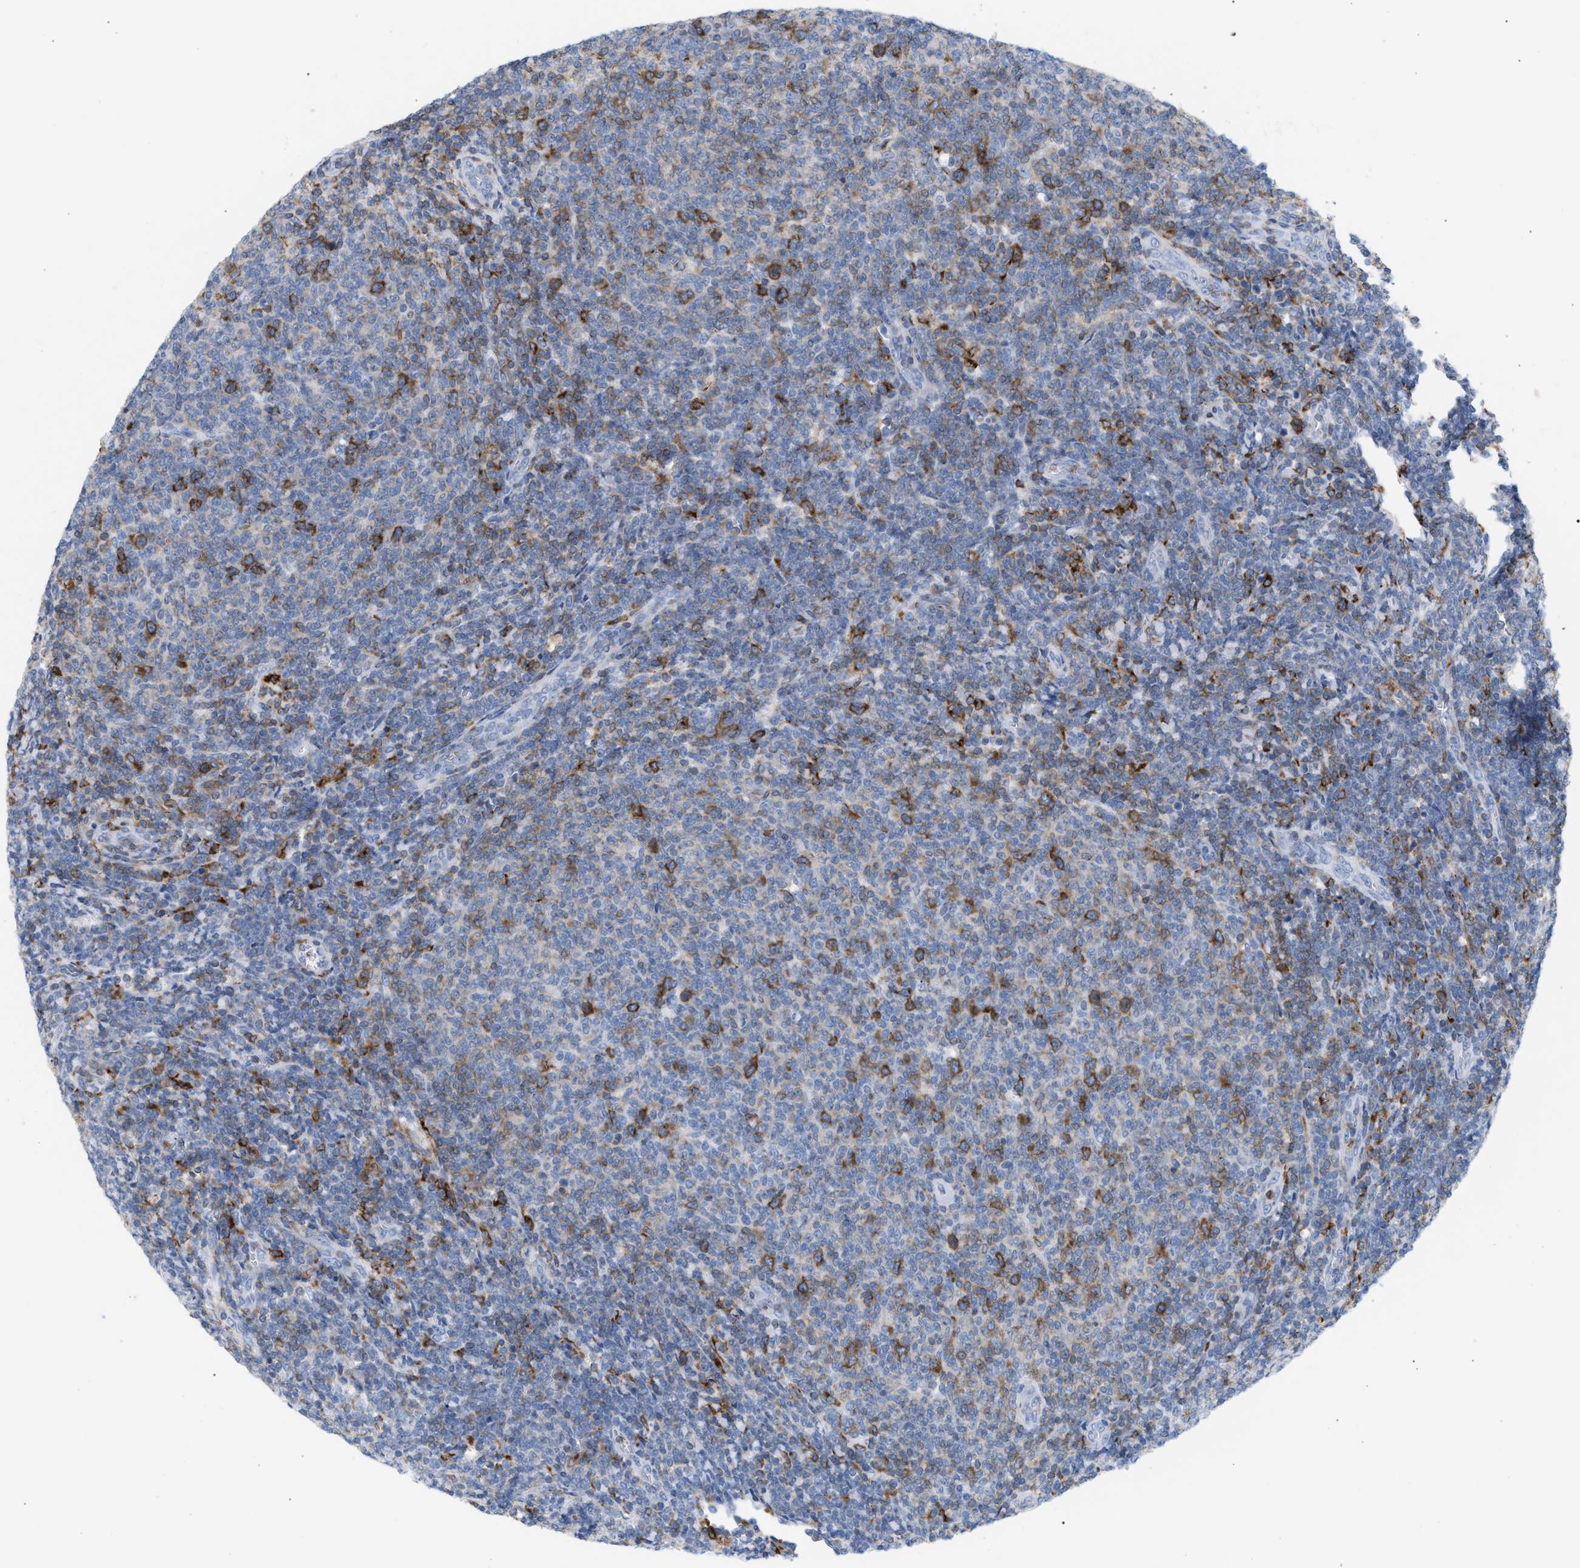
{"staining": {"intensity": "moderate", "quantity": "<25%", "location": "cytoplasmic/membranous"}, "tissue": "lymphoma", "cell_type": "Tumor cells", "image_type": "cancer", "snomed": [{"axis": "morphology", "description": "Malignant lymphoma, non-Hodgkin's type, Low grade"}, {"axis": "topography", "description": "Lymph node"}], "caption": "Lymphoma tissue demonstrates moderate cytoplasmic/membranous positivity in about <25% of tumor cells", "gene": "TACC3", "patient": {"sex": "male", "age": 66}}